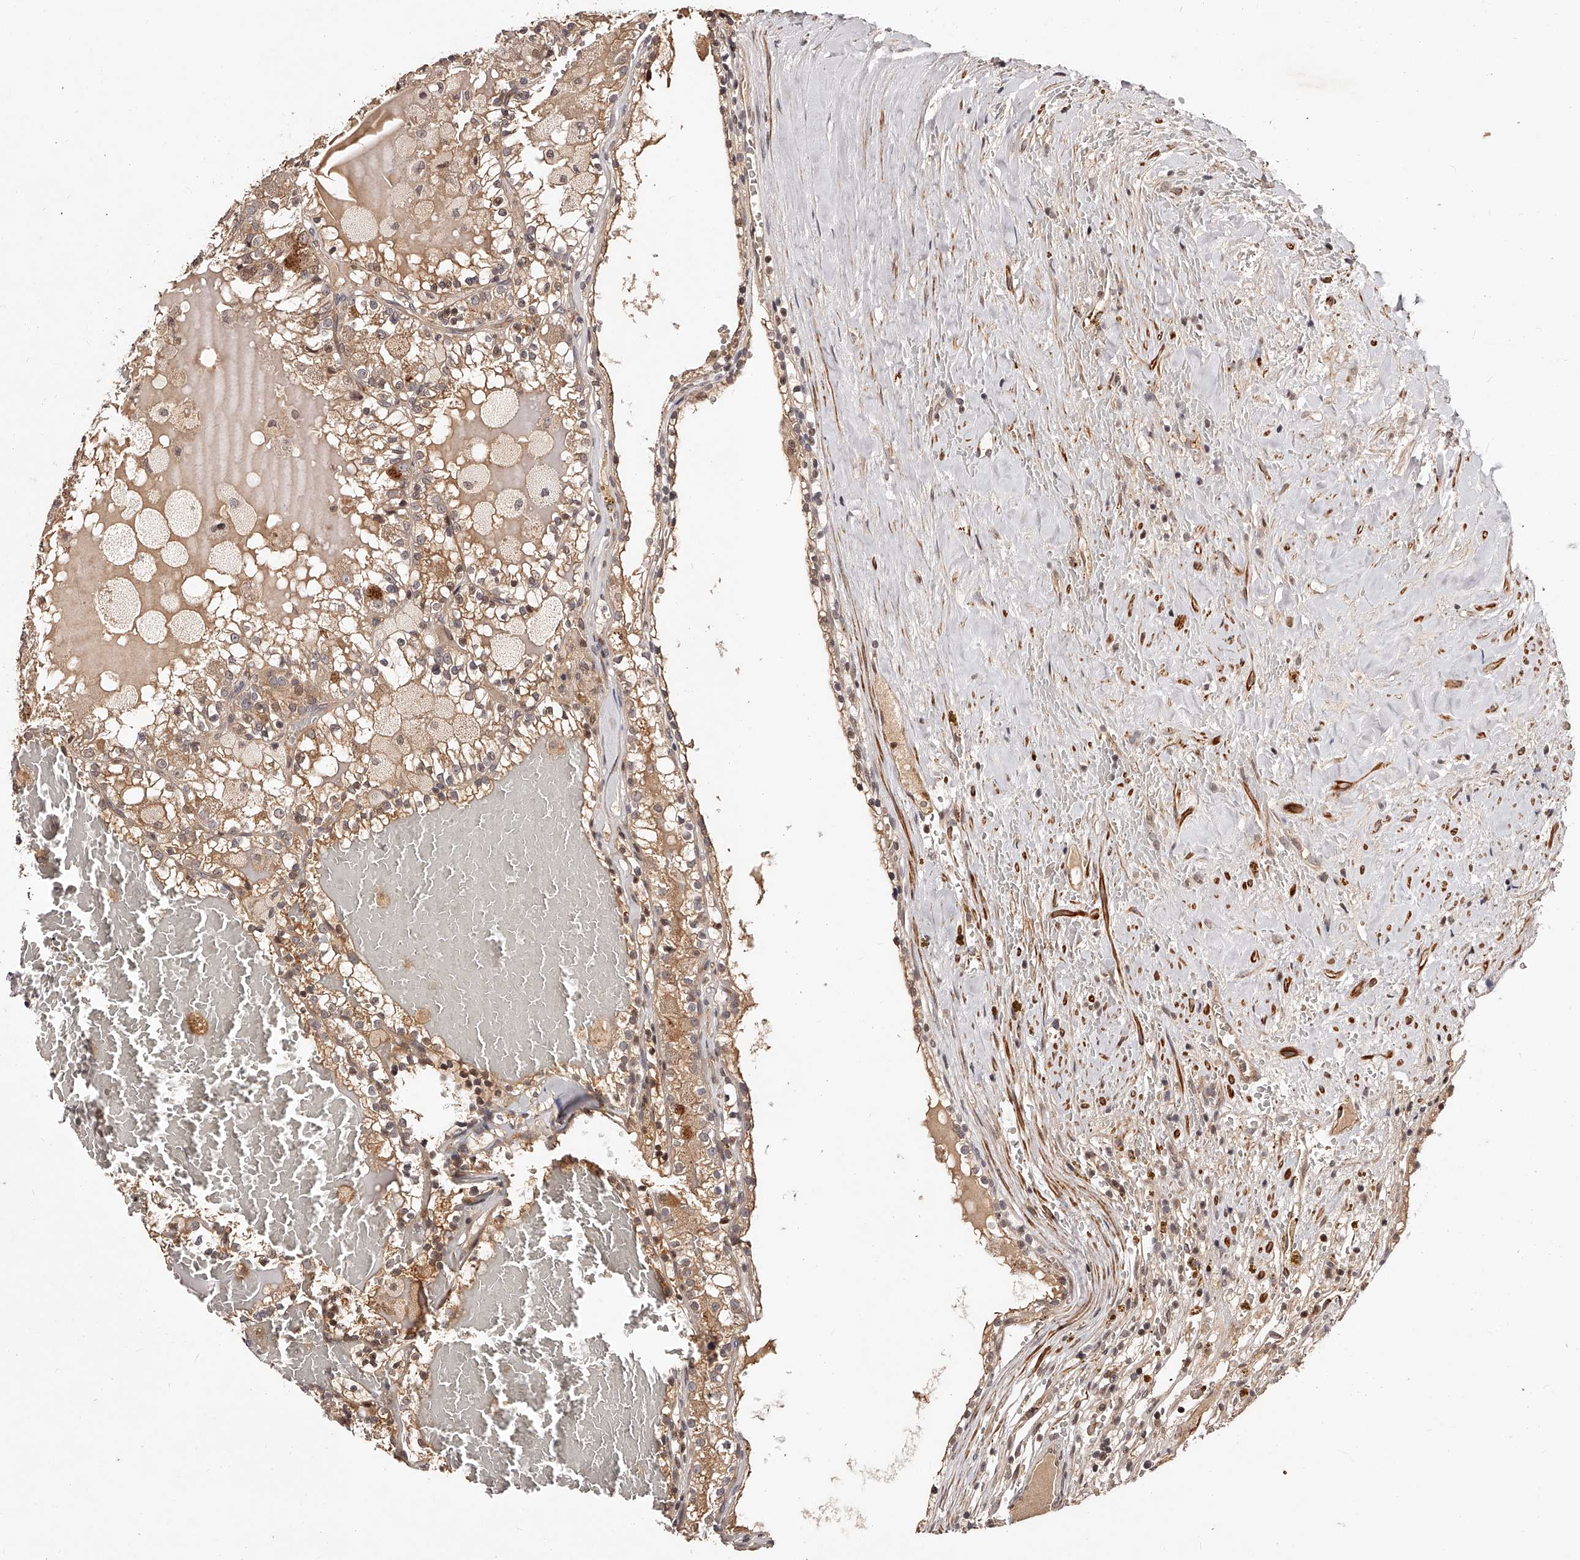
{"staining": {"intensity": "moderate", "quantity": ">75%", "location": "cytoplasmic/membranous"}, "tissue": "renal cancer", "cell_type": "Tumor cells", "image_type": "cancer", "snomed": [{"axis": "morphology", "description": "Adenocarcinoma, NOS"}, {"axis": "topography", "description": "Kidney"}], "caption": "High-power microscopy captured an immunohistochemistry (IHC) micrograph of renal cancer, revealing moderate cytoplasmic/membranous positivity in approximately >75% of tumor cells. The protein is shown in brown color, while the nuclei are stained blue.", "gene": "CUL7", "patient": {"sex": "female", "age": 56}}